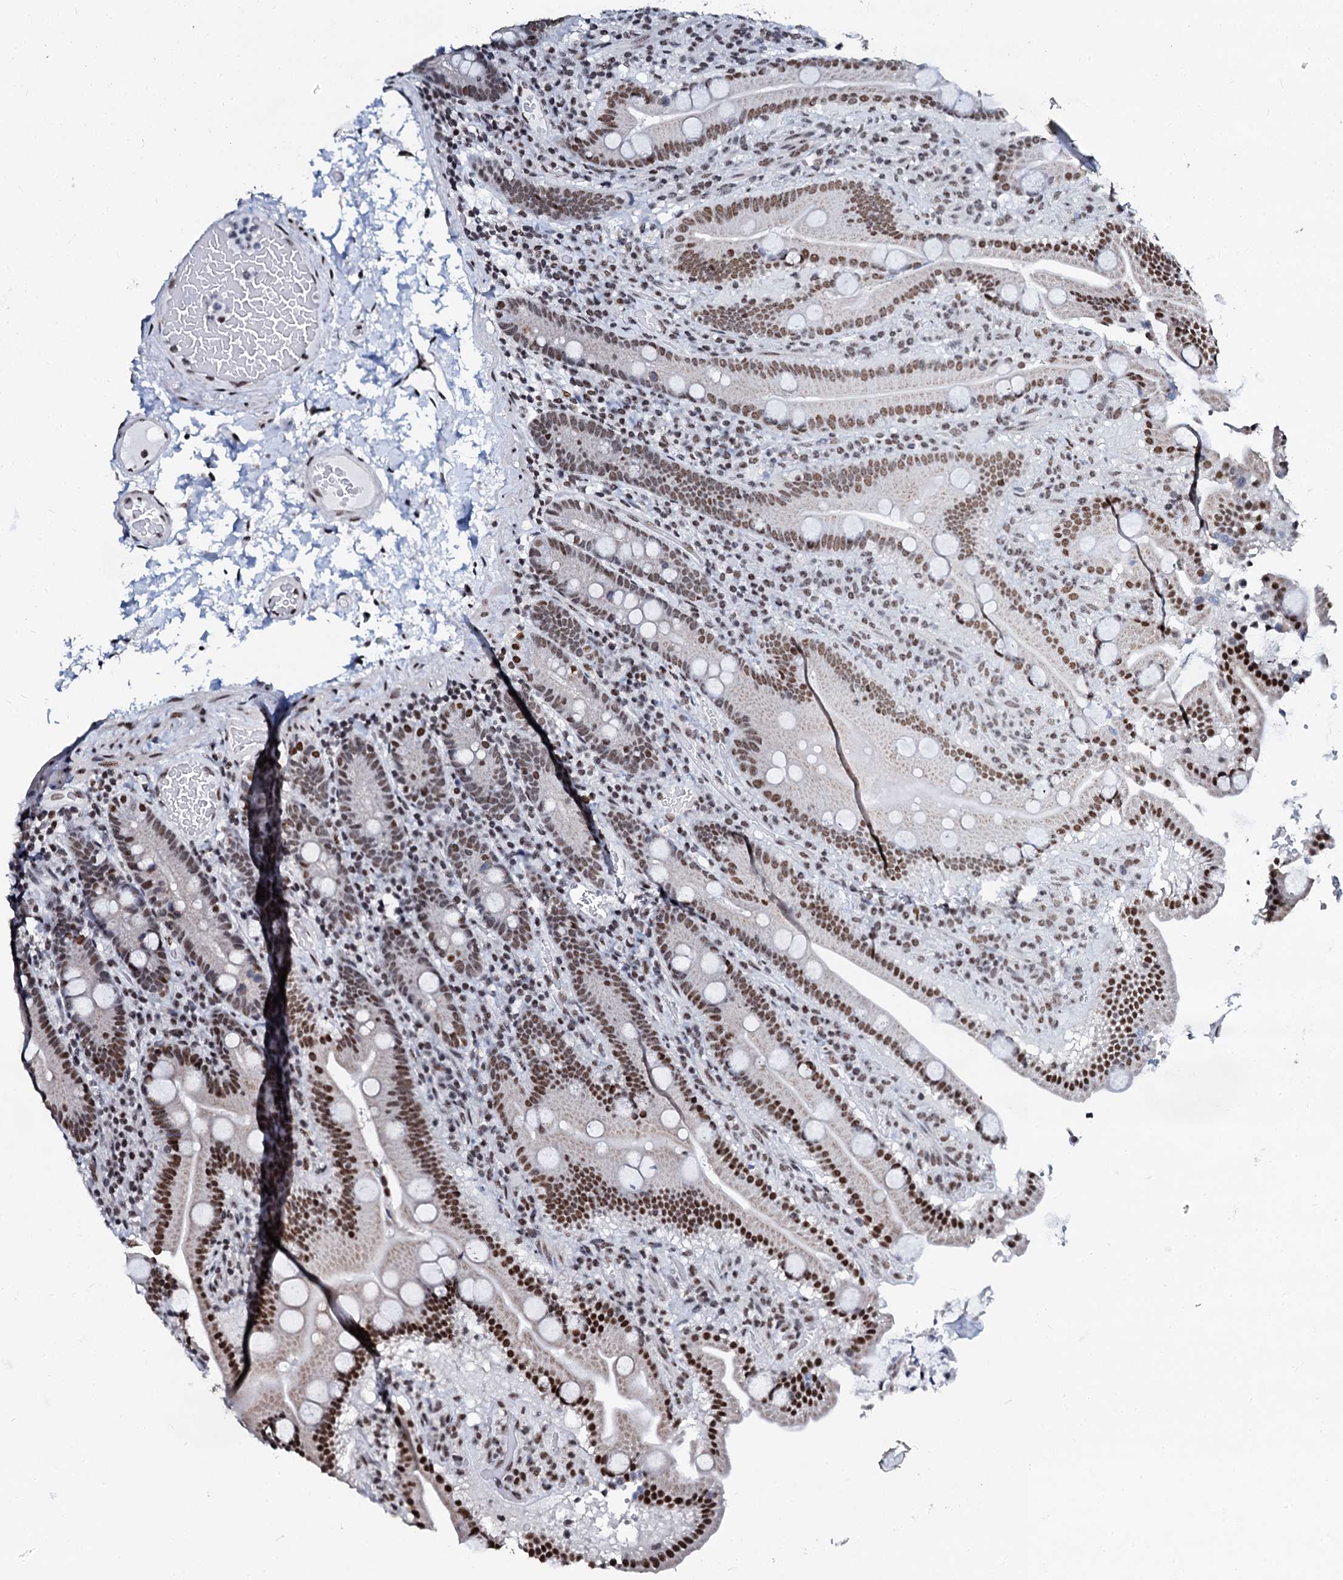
{"staining": {"intensity": "moderate", "quantity": "25%-75%", "location": "nuclear"}, "tissue": "duodenum", "cell_type": "Glandular cells", "image_type": "normal", "snomed": [{"axis": "morphology", "description": "Normal tissue, NOS"}, {"axis": "topography", "description": "Duodenum"}], "caption": "There is medium levels of moderate nuclear expression in glandular cells of benign duodenum, as demonstrated by immunohistochemical staining (brown color).", "gene": "SLTM", "patient": {"sex": "male", "age": 55}}